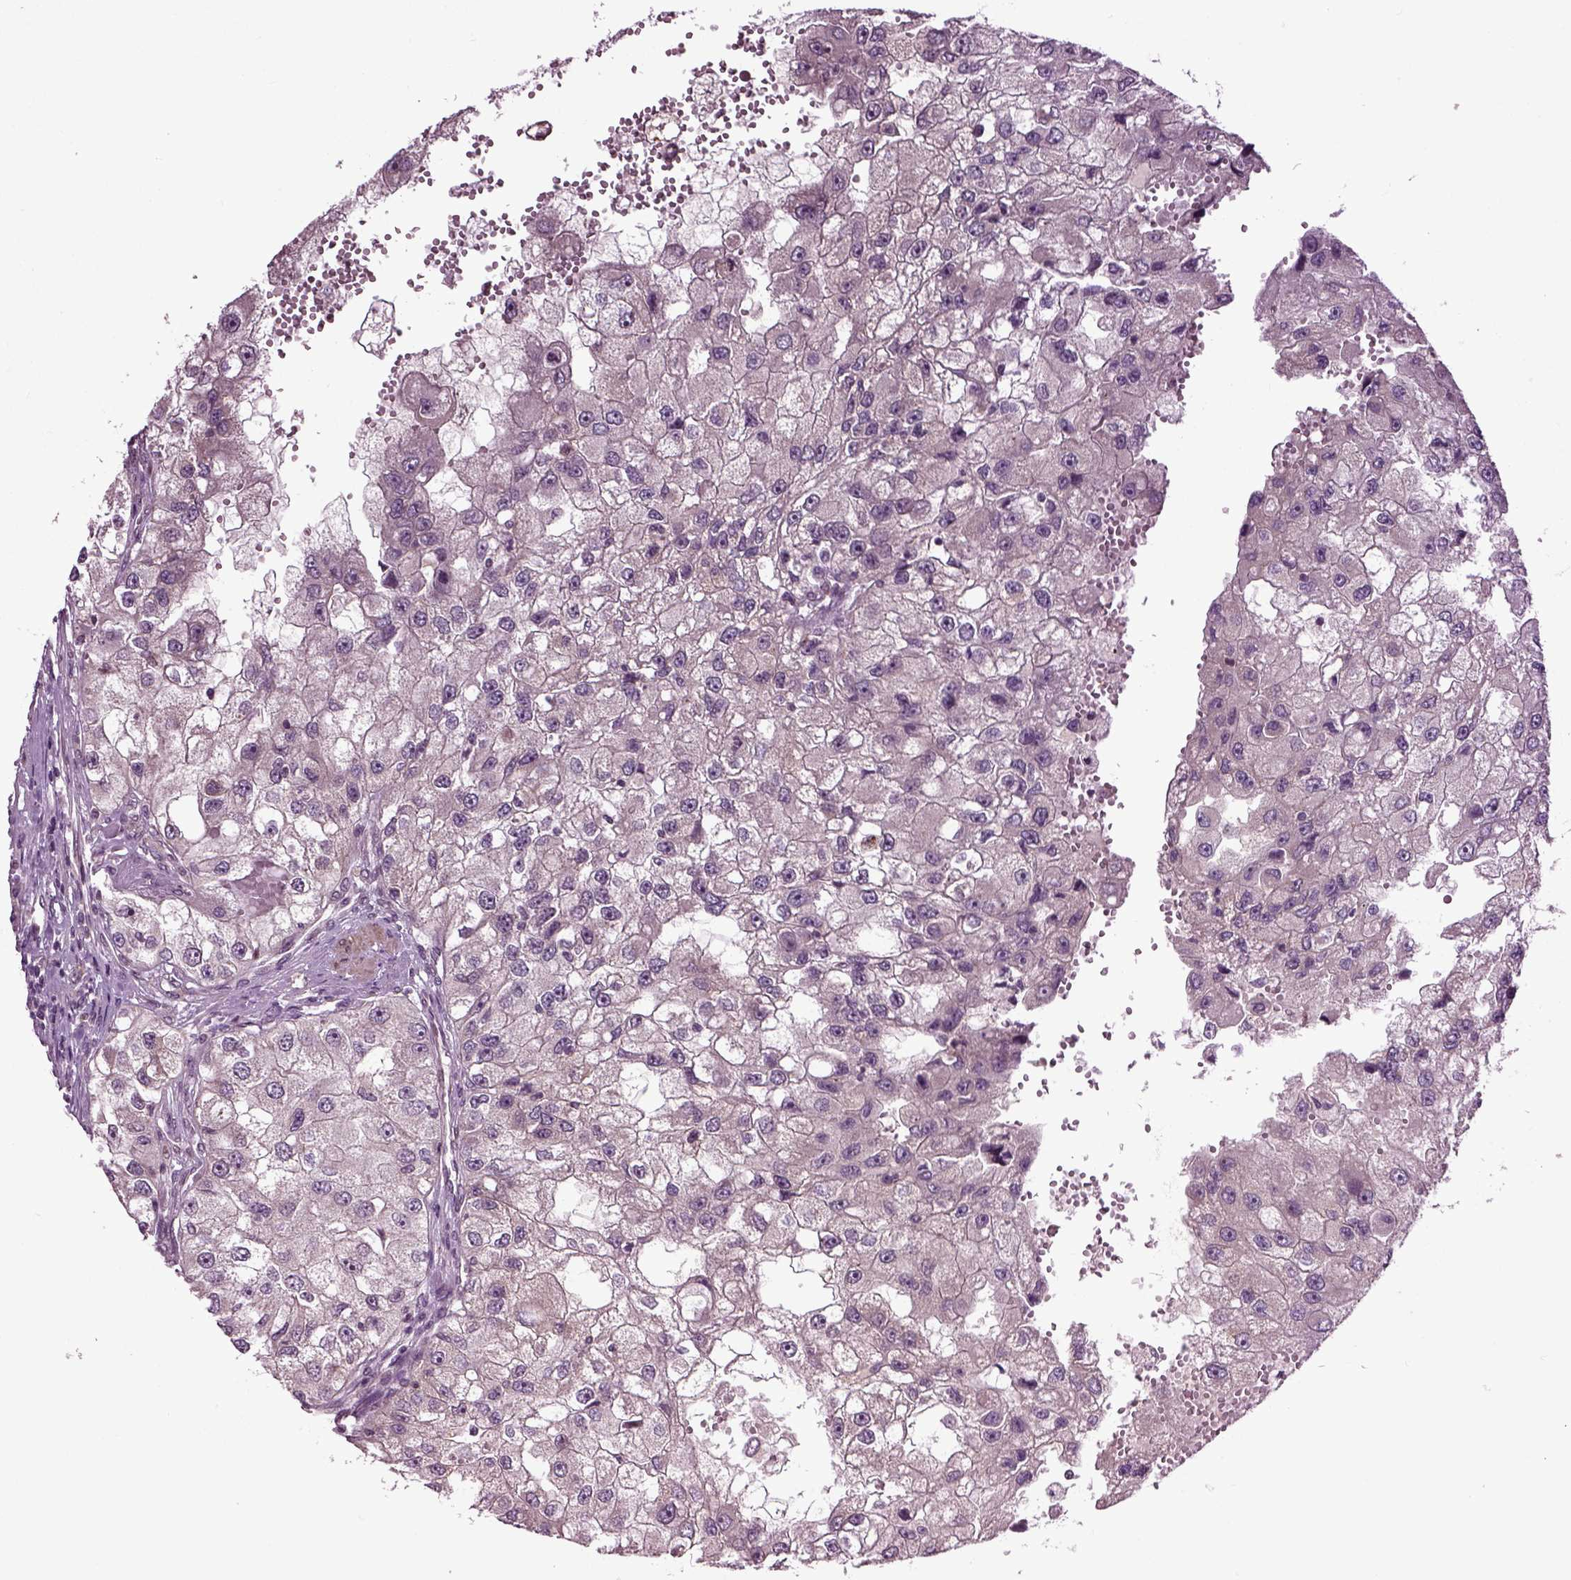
{"staining": {"intensity": "negative", "quantity": "none", "location": "none"}, "tissue": "renal cancer", "cell_type": "Tumor cells", "image_type": "cancer", "snomed": [{"axis": "morphology", "description": "Adenocarcinoma, NOS"}, {"axis": "topography", "description": "Kidney"}], "caption": "Human renal cancer (adenocarcinoma) stained for a protein using immunohistochemistry (IHC) demonstrates no staining in tumor cells.", "gene": "KNSTRN", "patient": {"sex": "male", "age": 63}}